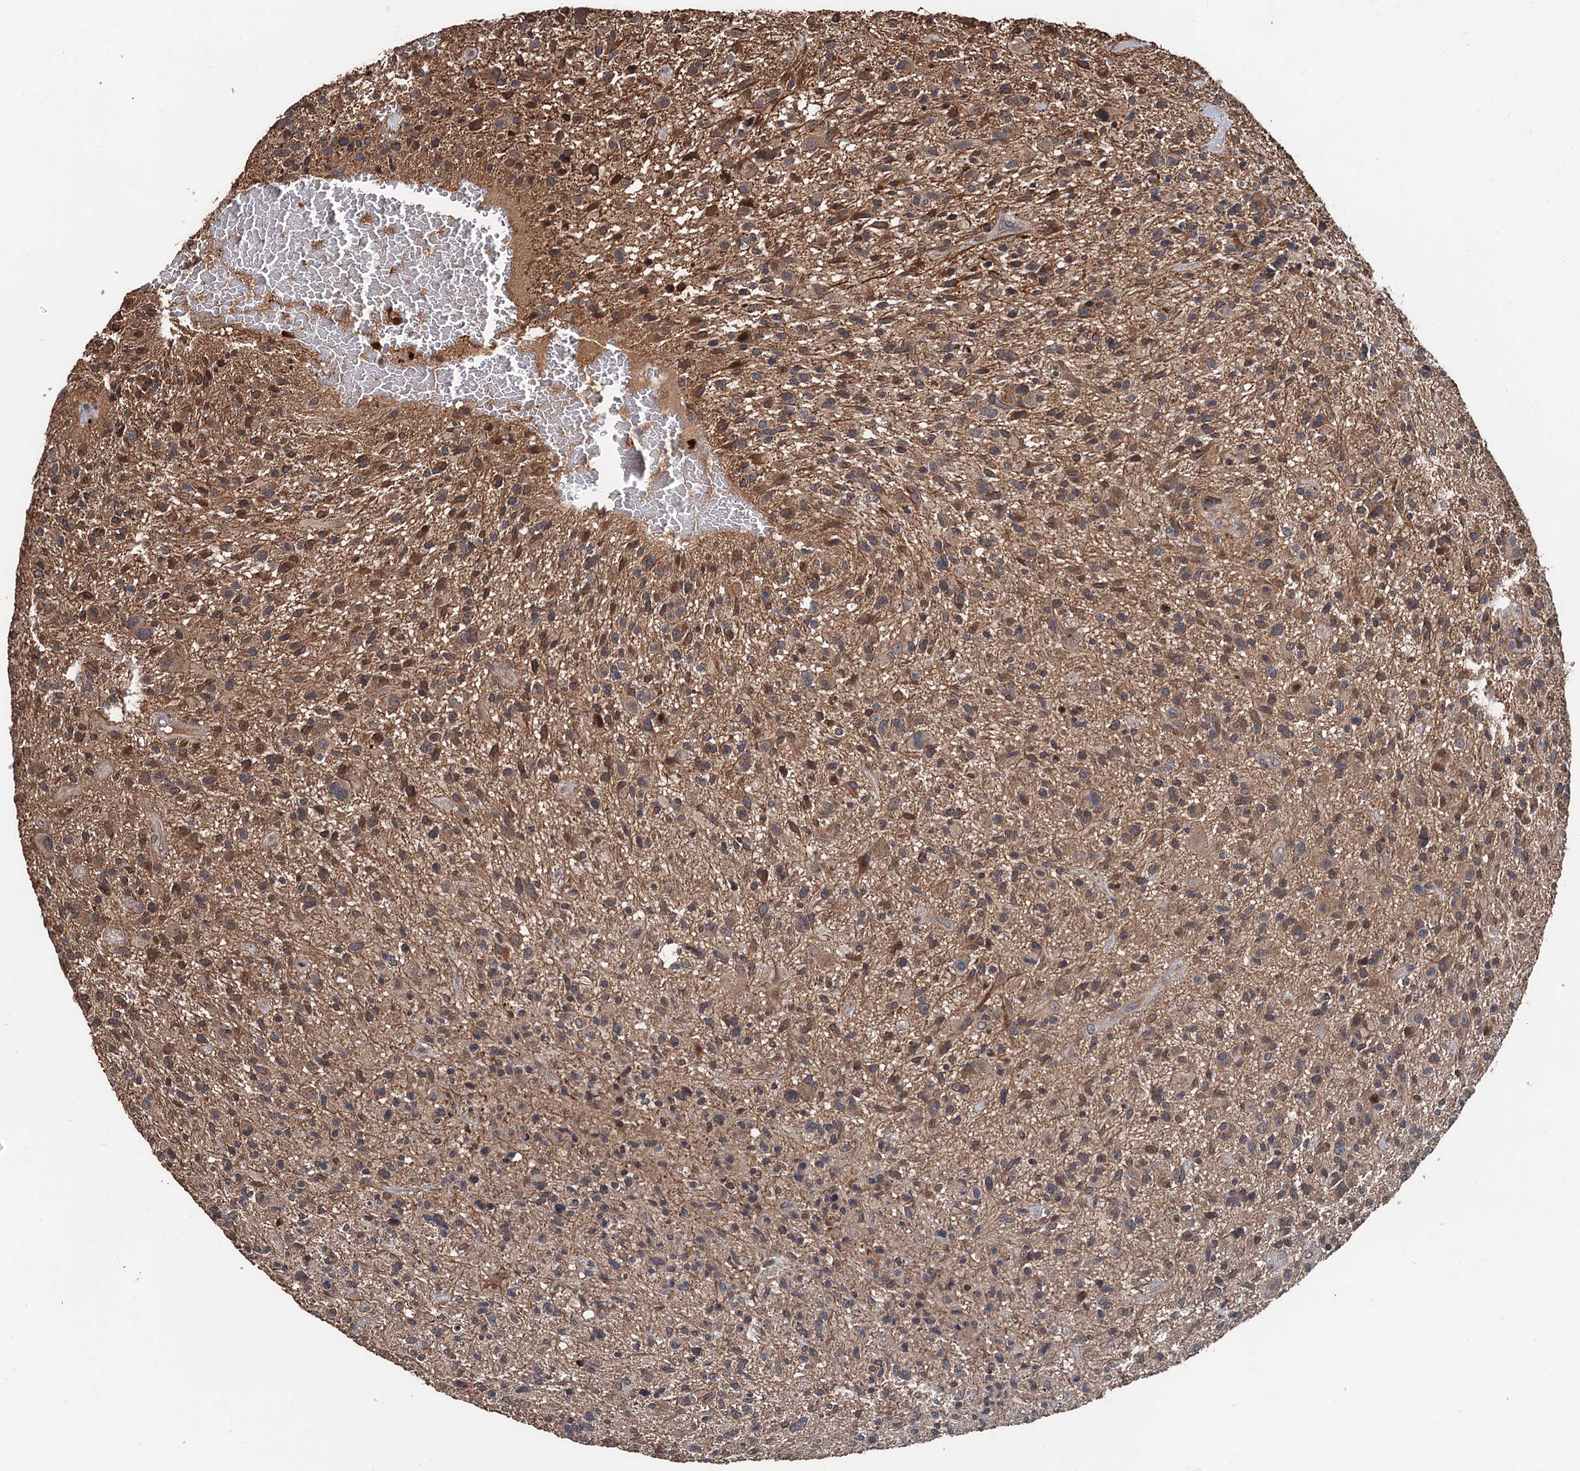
{"staining": {"intensity": "moderate", "quantity": "<25%", "location": "cytoplasmic/membranous"}, "tissue": "glioma", "cell_type": "Tumor cells", "image_type": "cancer", "snomed": [{"axis": "morphology", "description": "Glioma, malignant, High grade"}, {"axis": "topography", "description": "Brain"}], "caption": "Immunohistochemical staining of malignant high-grade glioma demonstrates low levels of moderate cytoplasmic/membranous protein expression in about <25% of tumor cells. The protein is shown in brown color, while the nuclei are stained blue.", "gene": "ZNF438", "patient": {"sex": "male", "age": 47}}